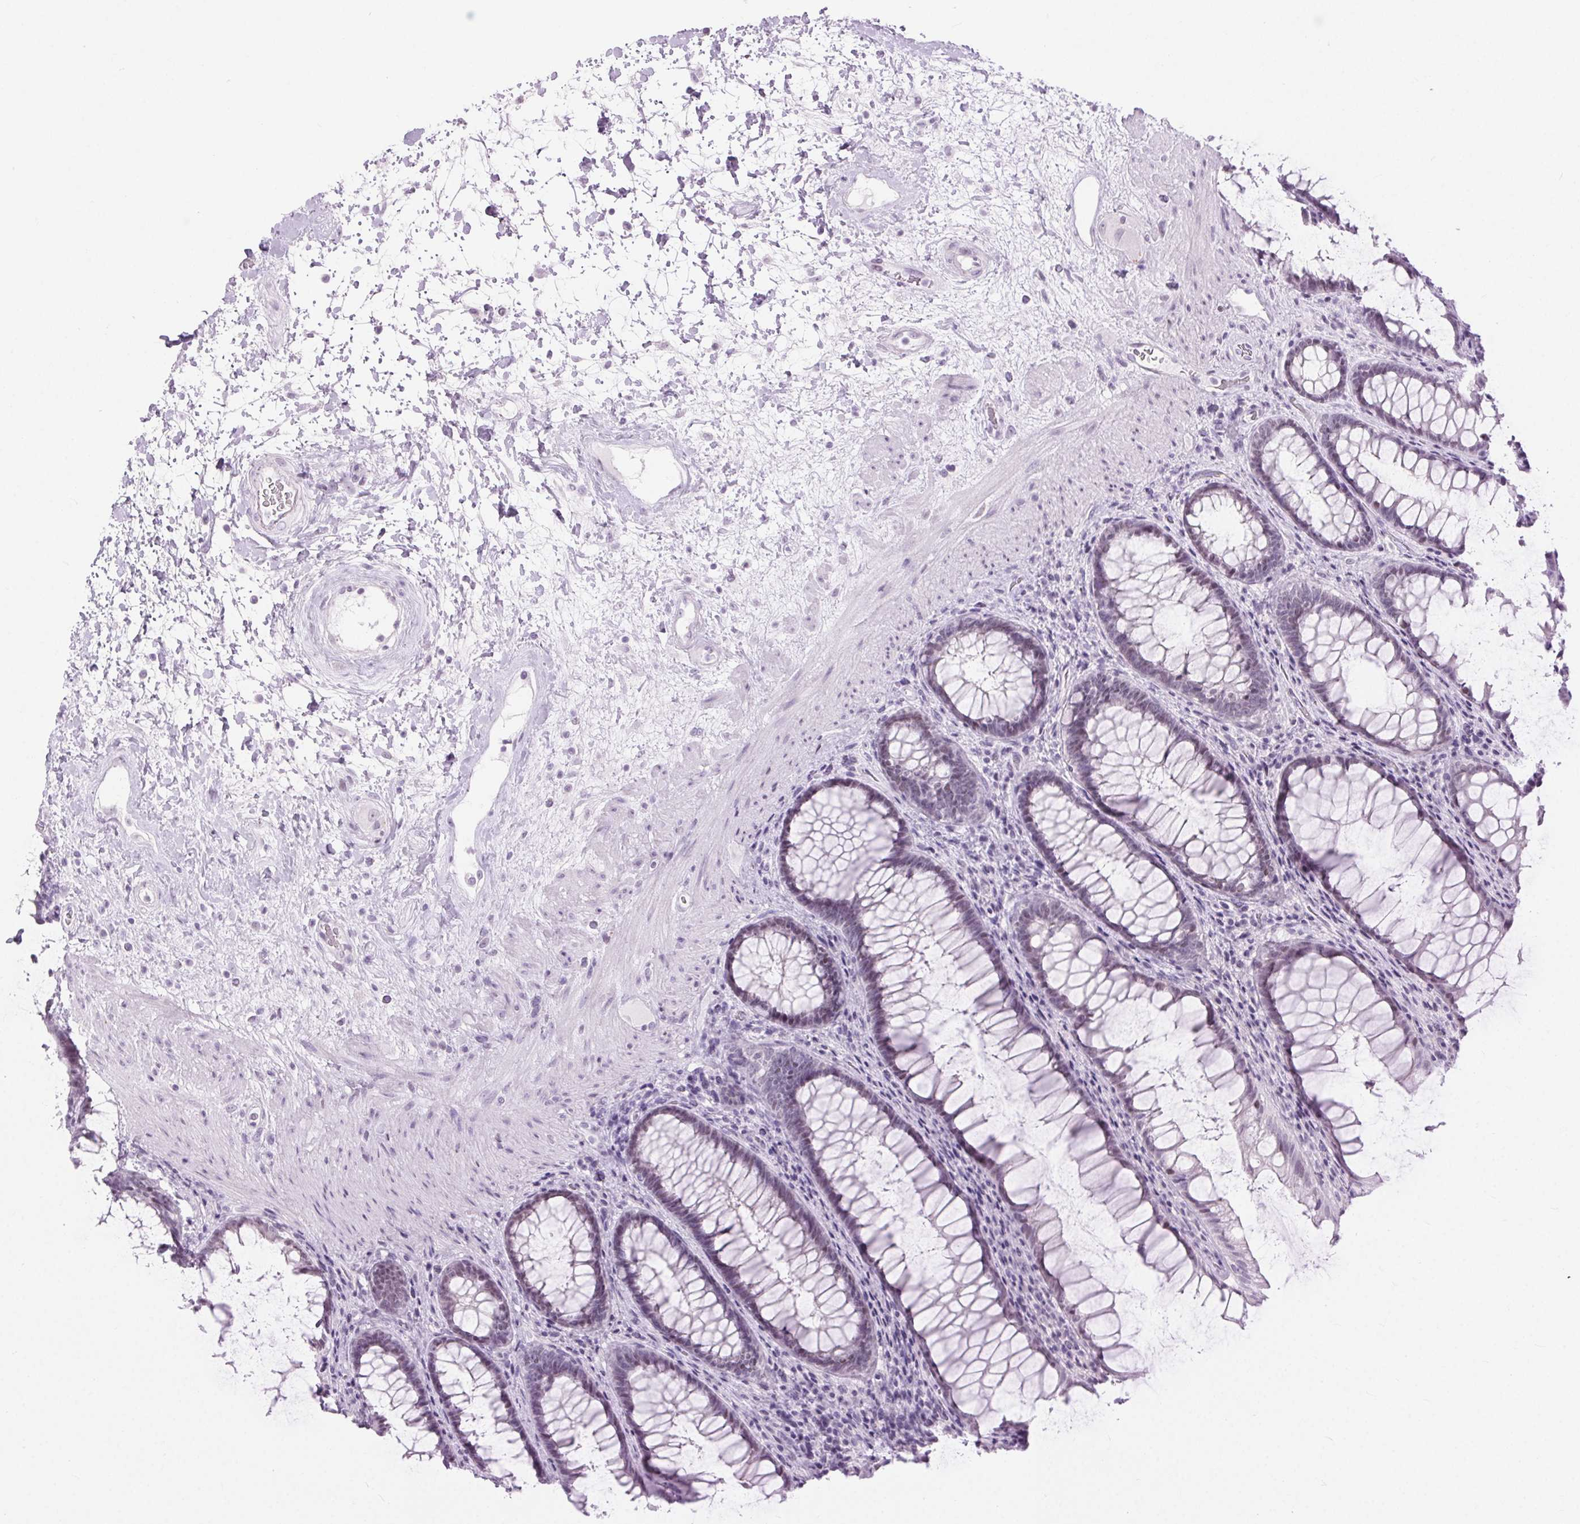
{"staining": {"intensity": "negative", "quantity": "none", "location": "none"}, "tissue": "rectum", "cell_type": "Glandular cells", "image_type": "normal", "snomed": [{"axis": "morphology", "description": "Normal tissue, NOS"}, {"axis": "topography", "description": "Rectum"}], "caption": "IHC of unremarkable rectum reveals no staining in glandular cells.", "gene": "BEND2", "patient": {"sex": "male", "age": 72}}